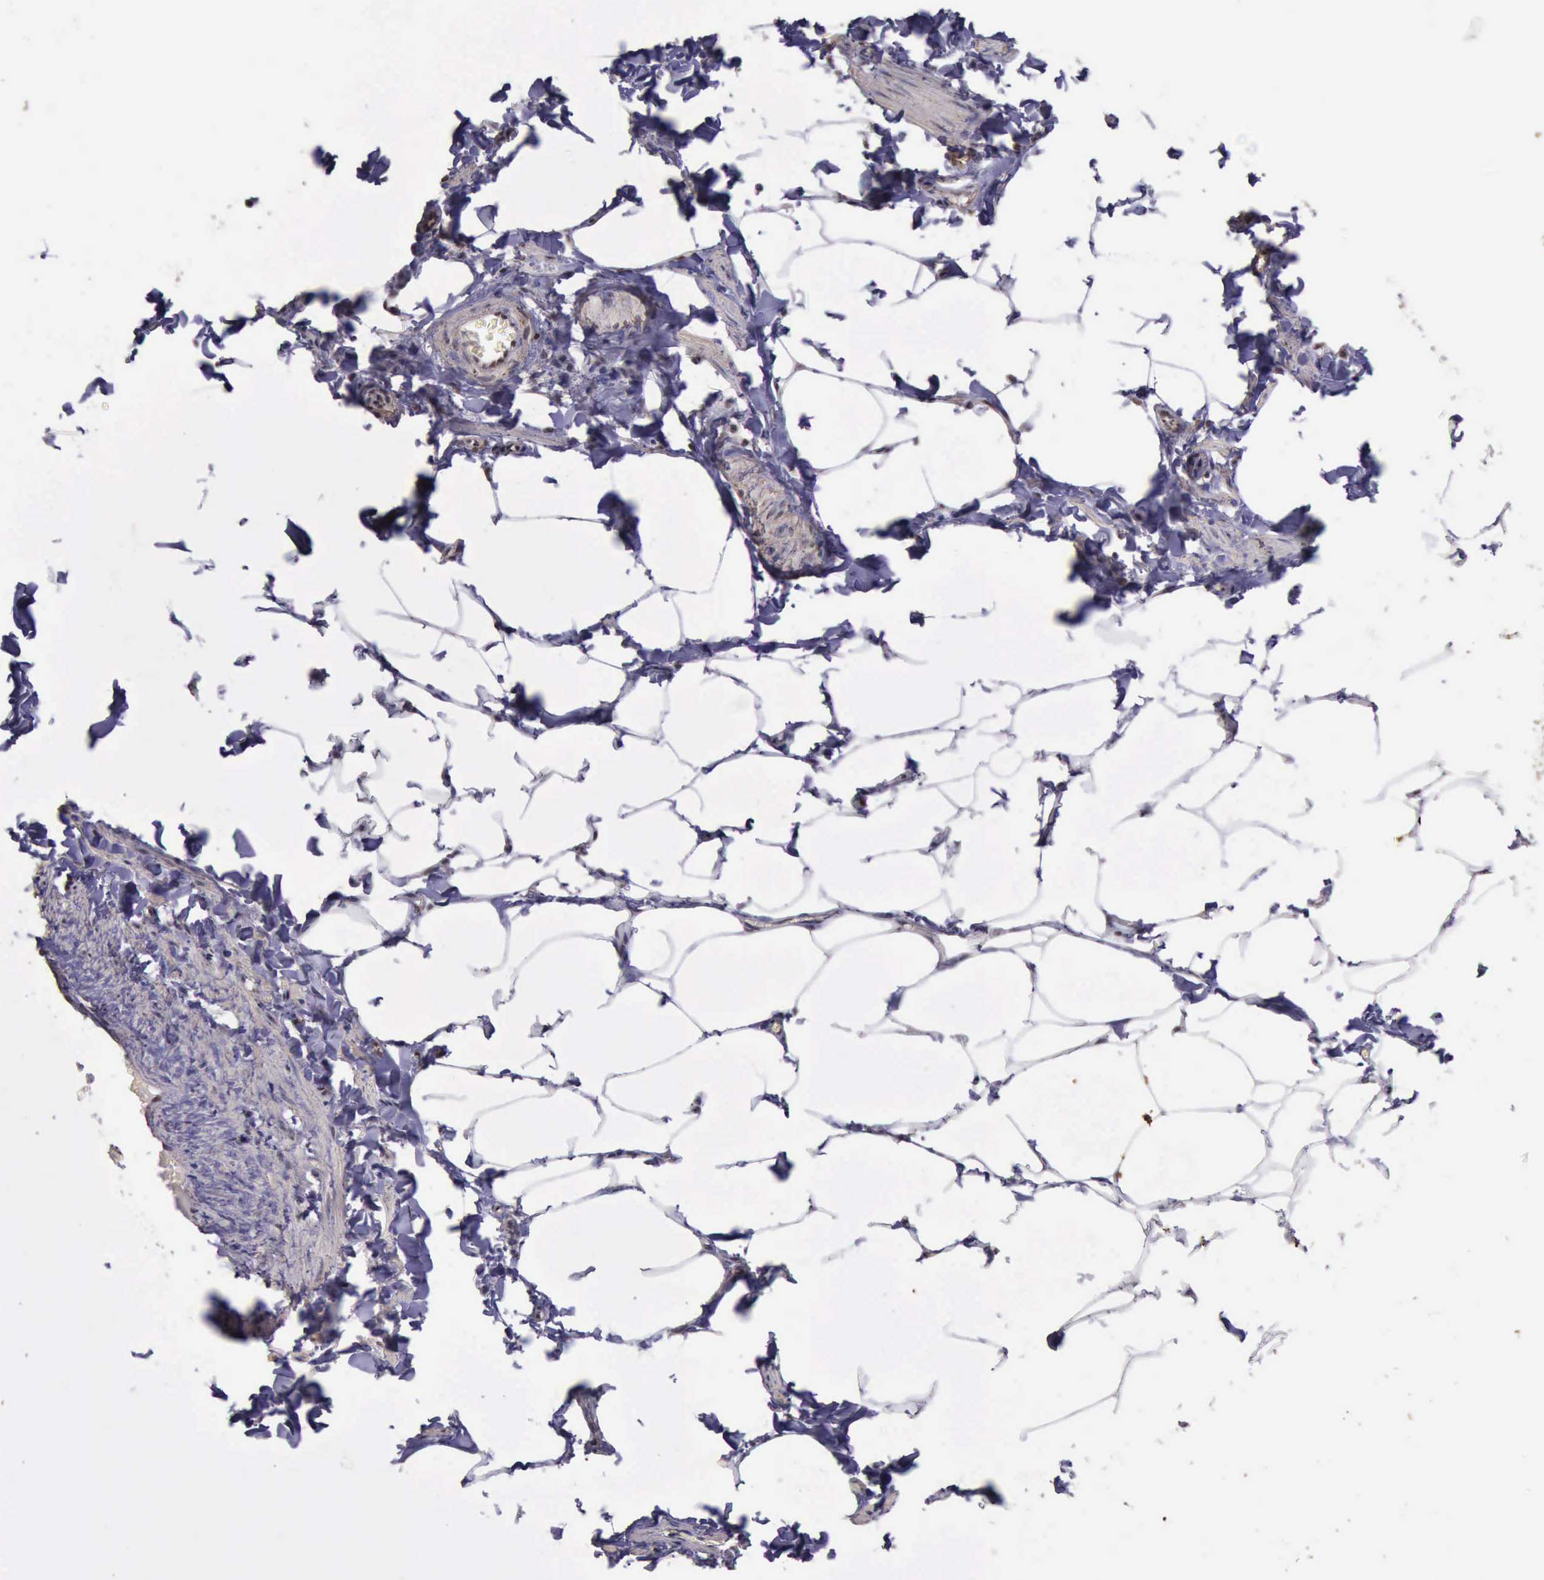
{"staining": {"intensity": "moderate", "quantity": ">75%", "location": "nuclear"}, "tissue": "adipose tissue", "cell_type": "Adipocytes", "image_type": "normal", "snomed": [{"axis": "morphology", "description": "Normal tissue, NOS"}, {"axis": "topography", "description": "Vascular tissue"}], "caption": "IHC (DAB) staining of unremarkable human adipose tissue reveals moderate nuclear protein staining in about >75% of adipocytes. The protein is stained brown, and the nuclei are stained in blue (DAB (3,3'-diaminobenzidine) IHC with brightfield microscopy, high magnification).", "gene": "CTNNB1", "patient": {"sex": "male", "age": 41}}